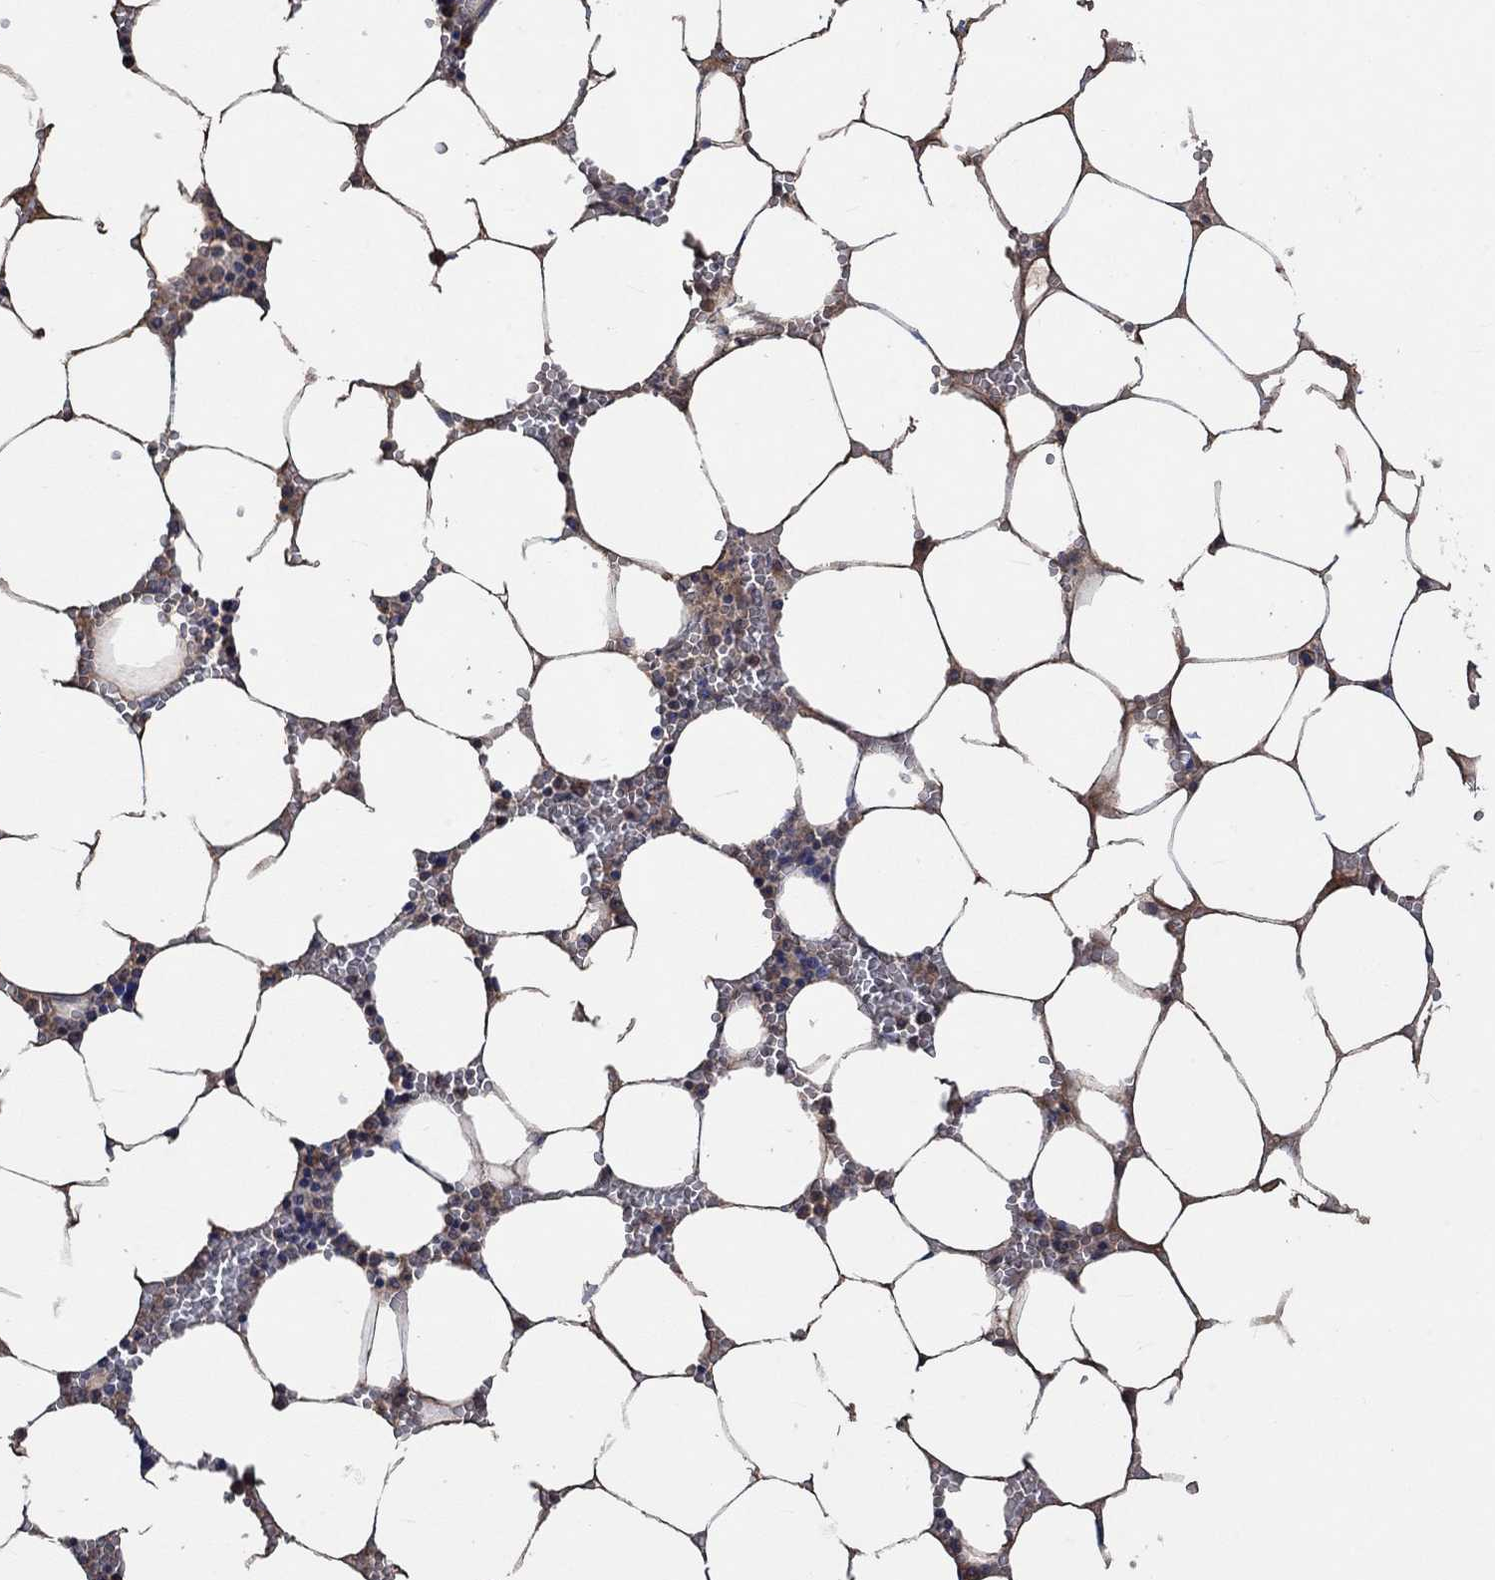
{"staining": {"intensity": "negative", "quantity": "none", "location": "none"}, "tissue": "bone marrow", "cell_type": "Hematopoietic cells", "image_type": "normal", "snomed": [{"axis": "morphology", "description": "Normal tissue, NOS"}, {"axis": "topography", "description": "Bone marrow"}], "caption": "Immunohistochemistry (IHC) micrograph of unremarkable bone marrow: bone marrow stained with DAB exhibits no significant protein staining in hematopoietic cells.", "gene": "MSTN", "patient": {"sex": "female", "age": 64}}